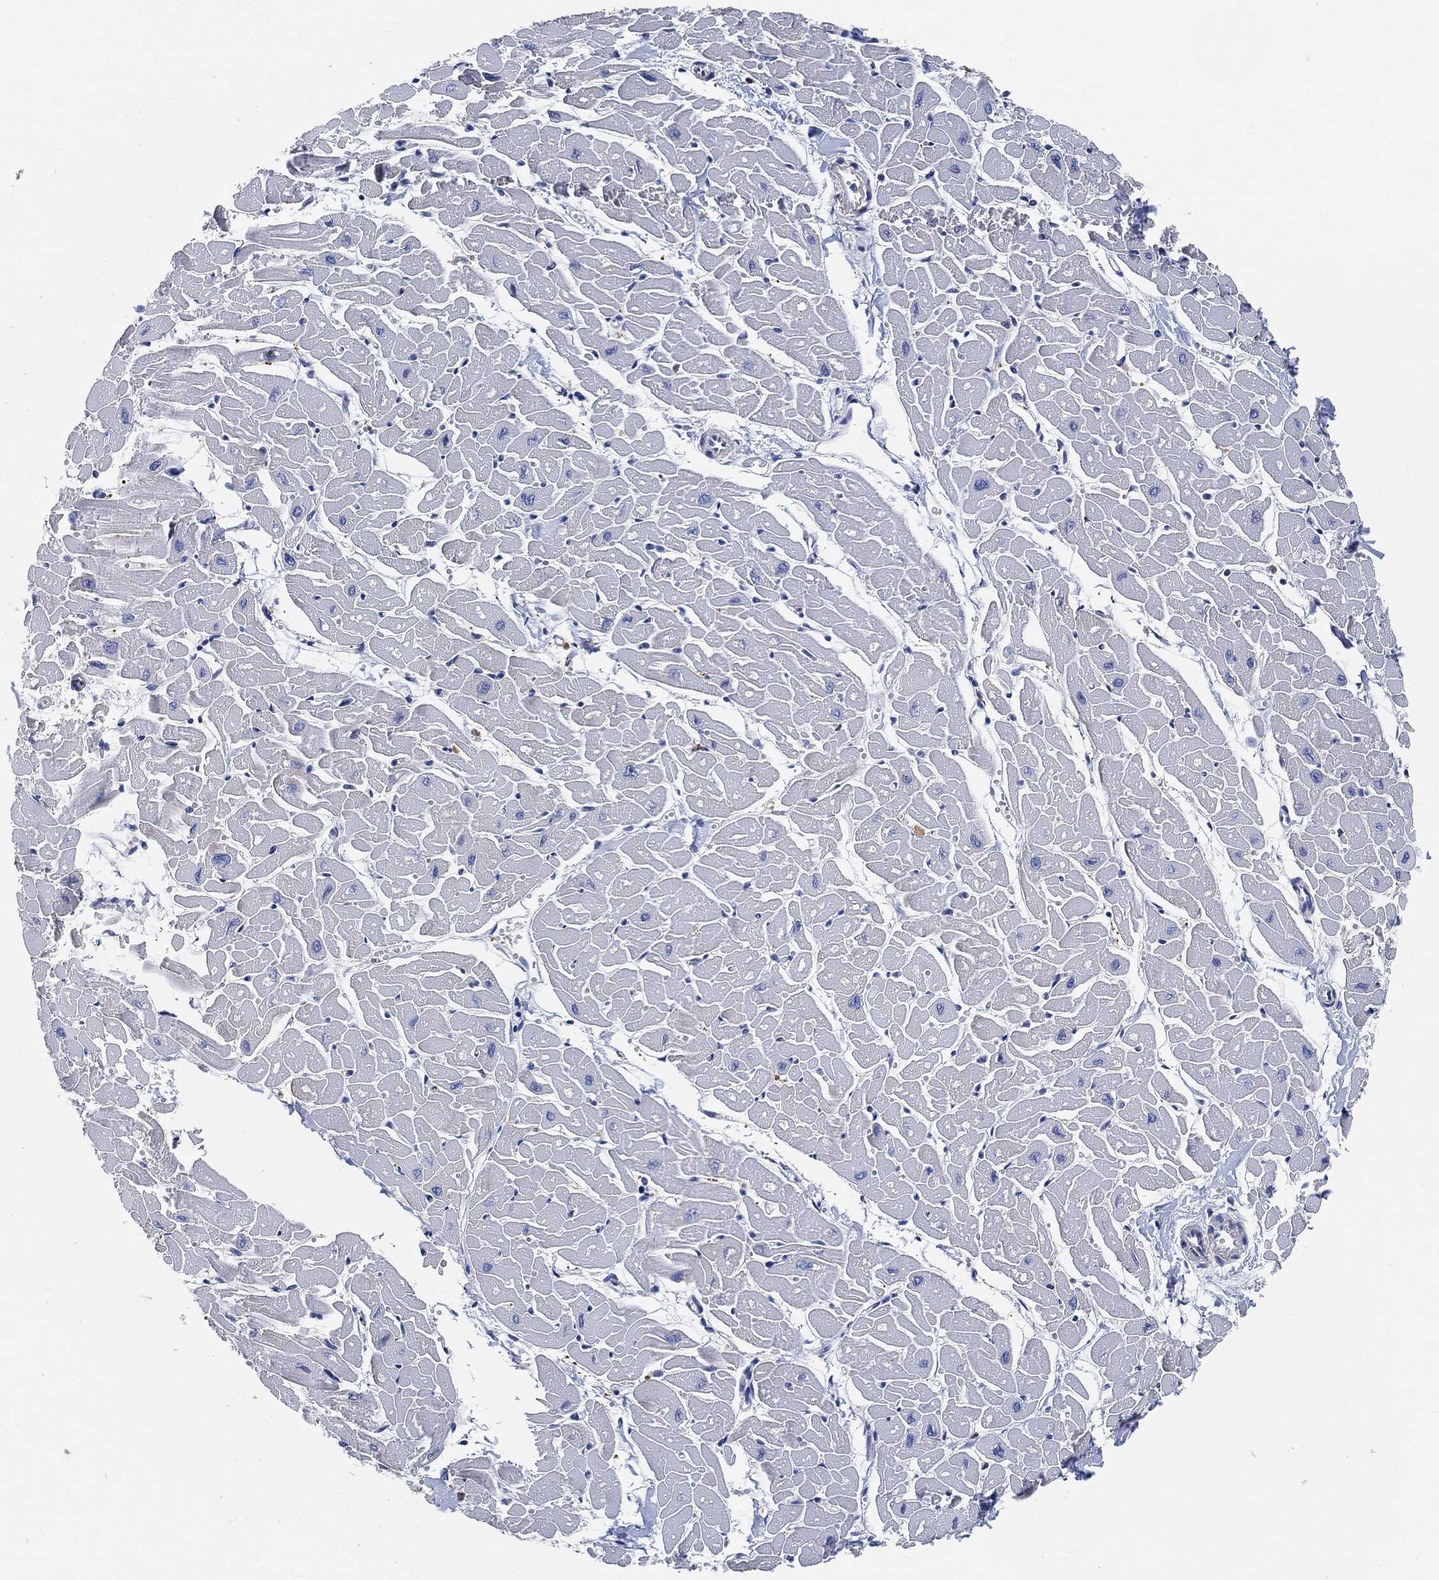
{"staining": {"intensity": "negative", "quantity": "none", "location": "none"}, "tissue": "heart muscle", "cell_type": "Cardiomyocytes", "image_type": "normal", "snomed": [{"axis": "morphology", "description": "Normal tissue, NOS"}, {"axis": "topography", "description": "Heart"}], "caption": "This photomicrograph is of normal heart muscle stained with immunohistochemistry to label a protein in brown with the nuclei are counter-stained blue. There is no staining in cardiomyocytes.", "gene": "VSIG4", "patient": {"sex": "male", "age": 57}}